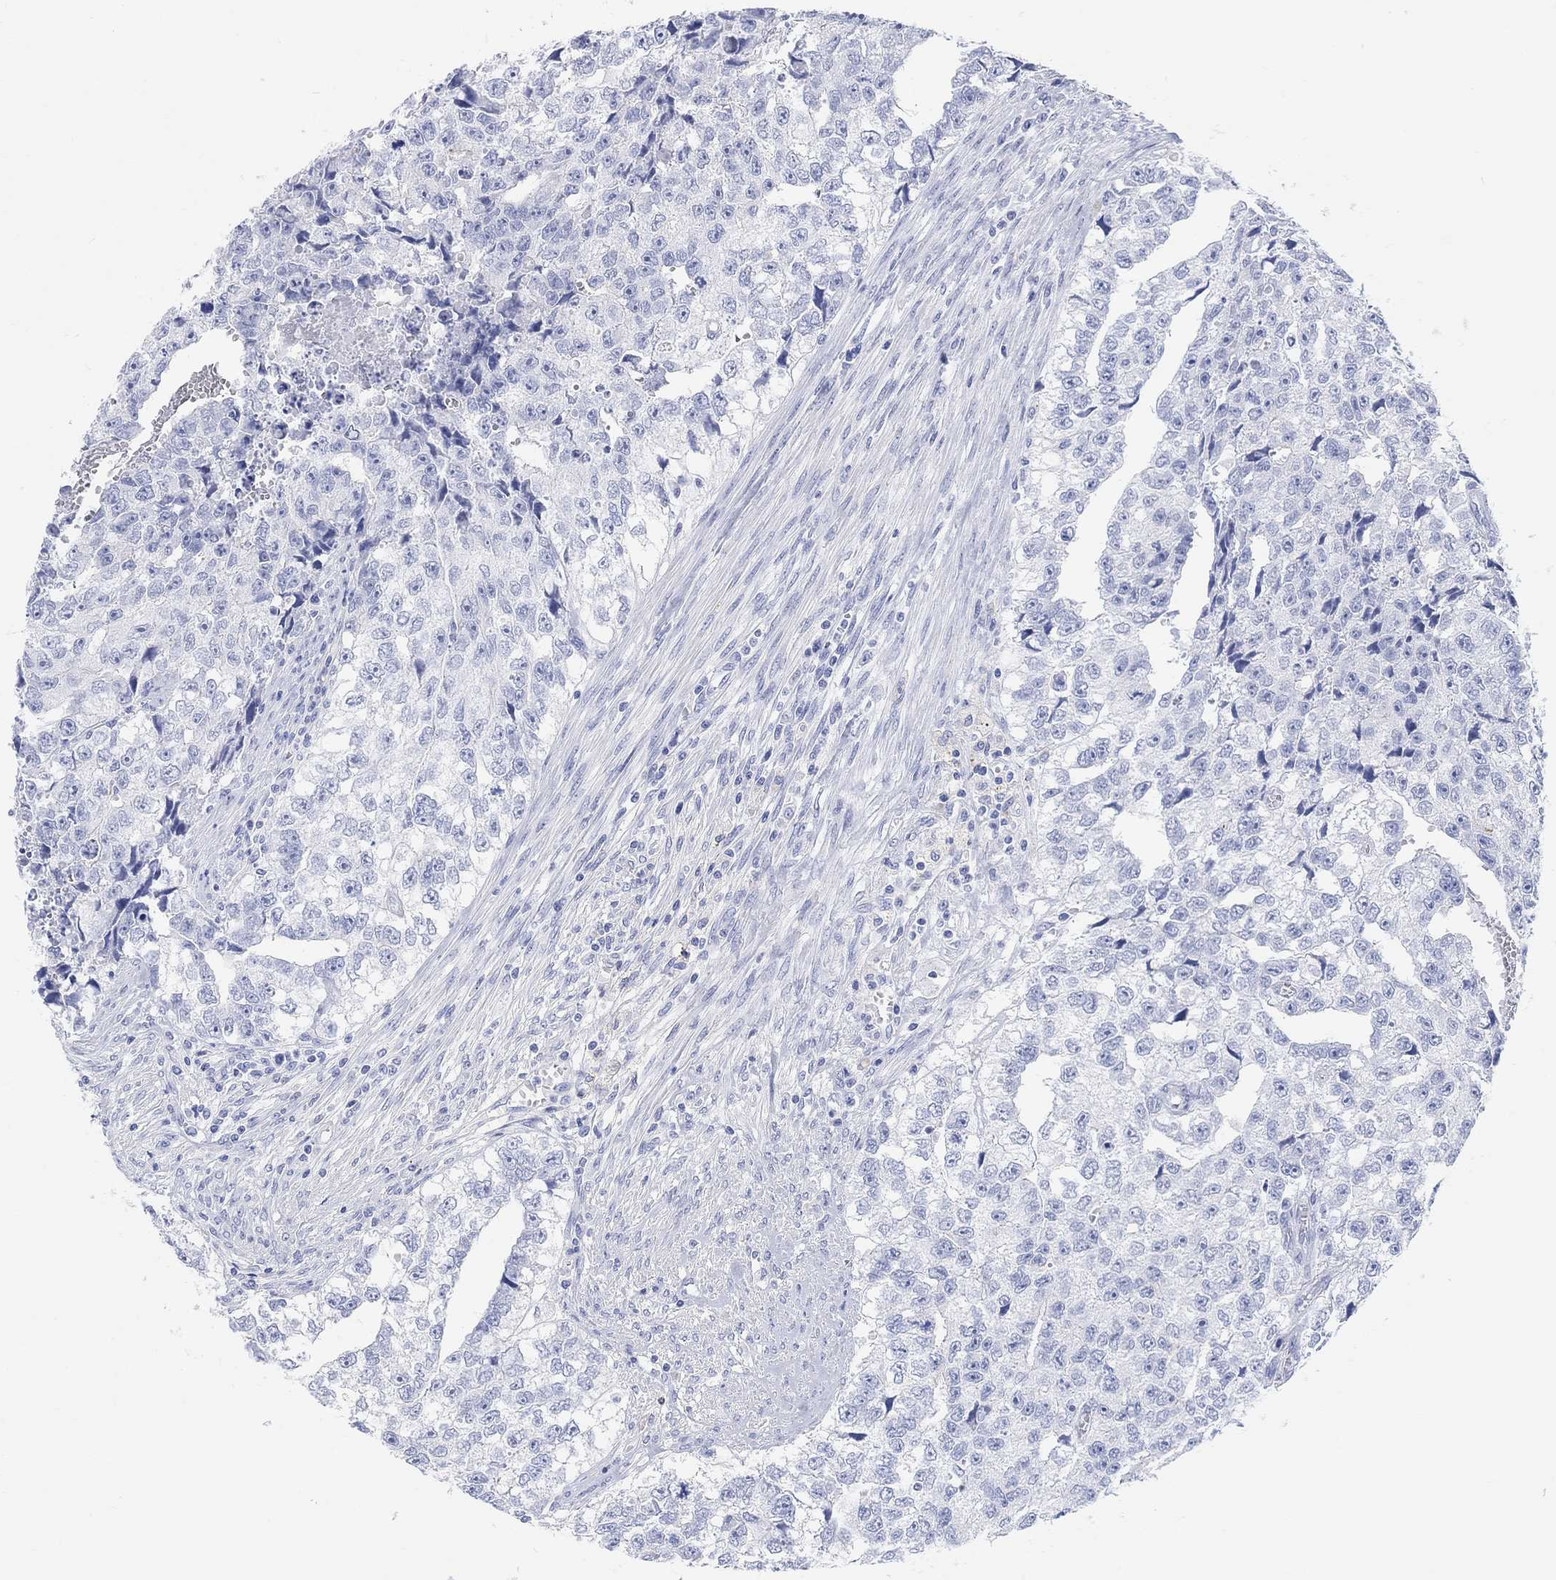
{"staining": {"intensity": "negative", "quantity": "none", "location": "none"}, "tissue": "testis cancer", "cell_type": "Tumor cells", "image_type": "cancer", "snomed": [{"axis": "morphology", "description": "Carcinoma, Embryonal, NOS"}, {"axis": "morphology", "description": "Teratoma, malignant, NOS"}, {"axis": "topography", "description": "Testis"}], "caption": "Immunohistochemistry of human testis cancer exhibits no positivity in tumor cells.", "gene": "XIRP2", "patient": {"sex": "male", "age": 44}}